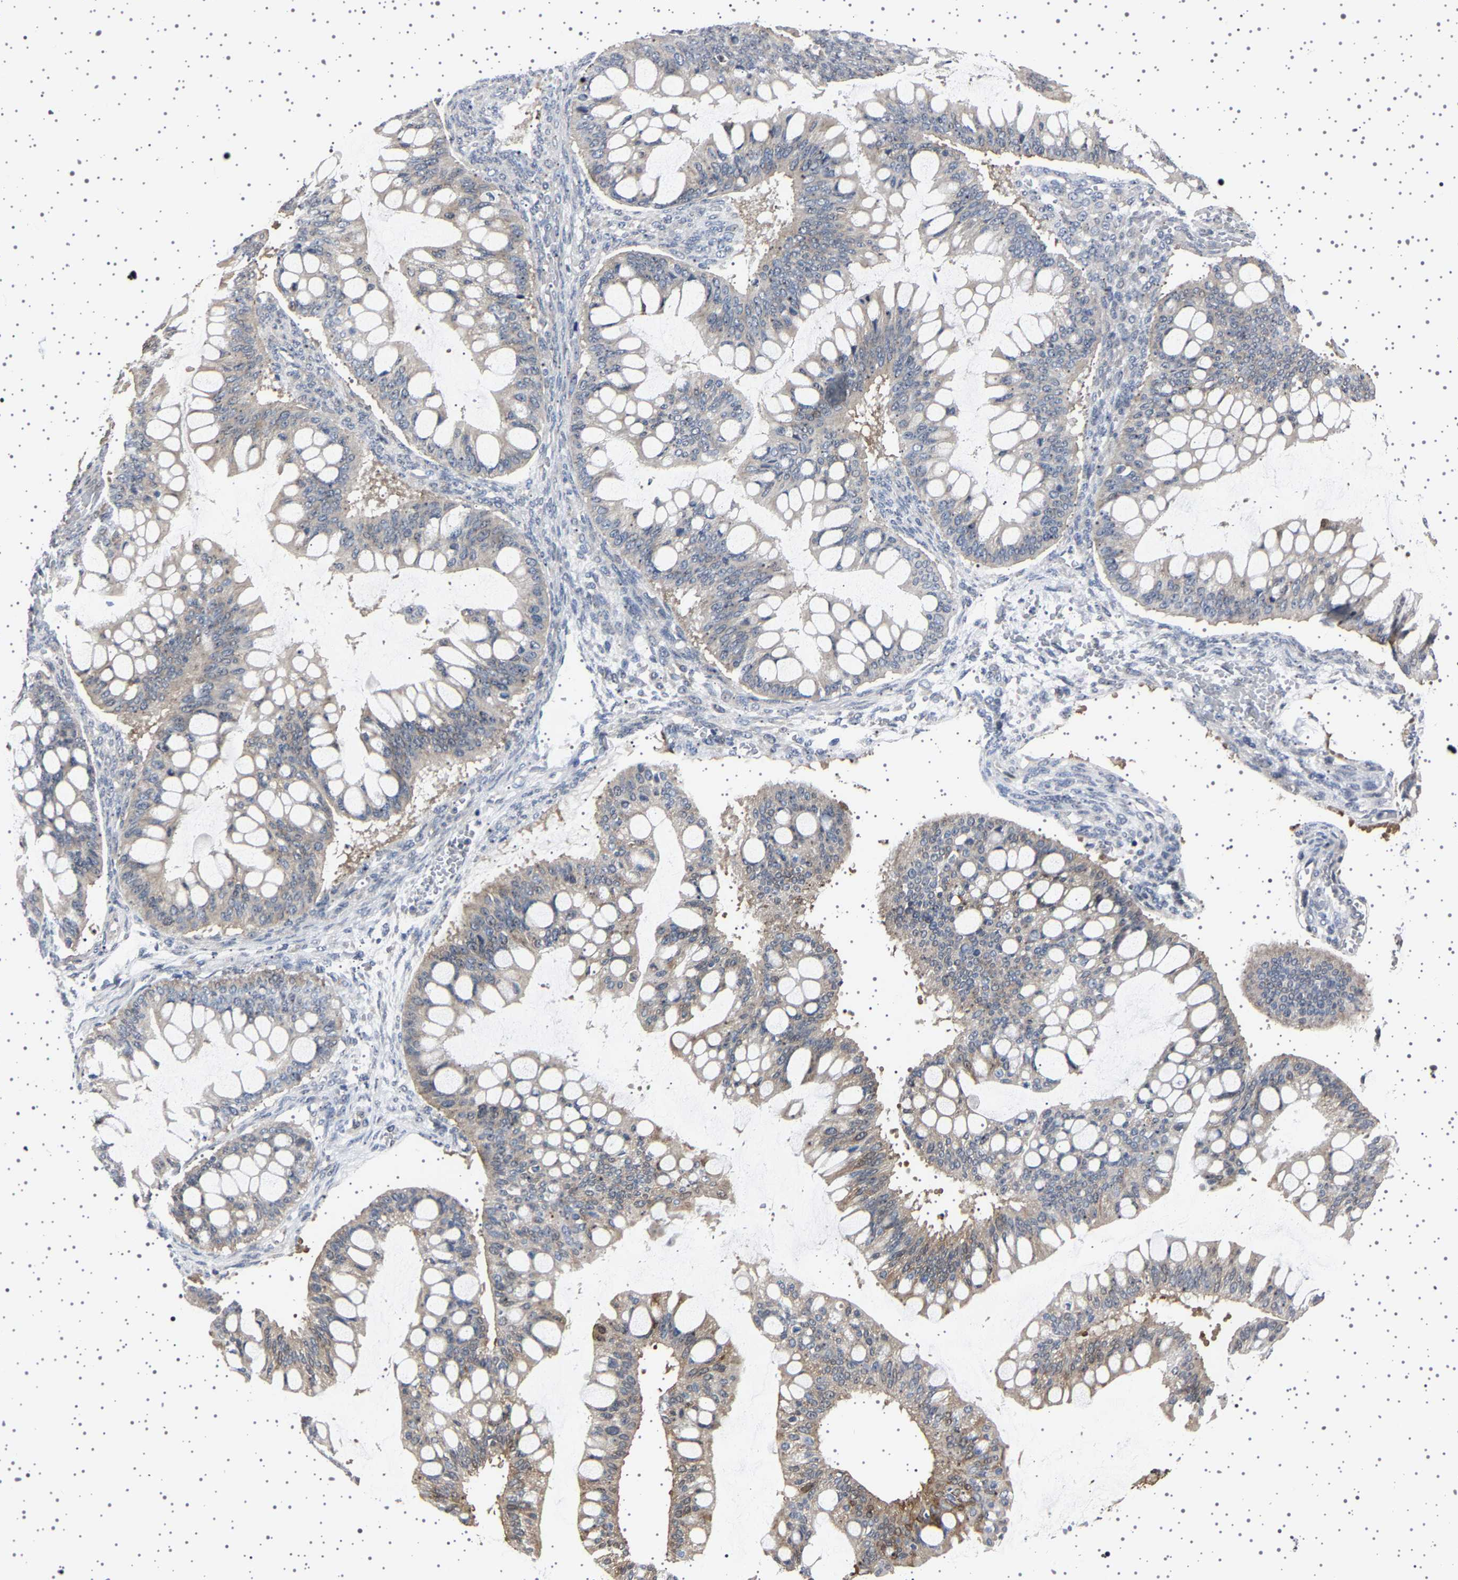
{"staining": {"intensity": "negative", "quantity": "none", "location": "none"}, "tissue": "ovarian cancer", "cell_type": "Tumor cells", "image_type": "cancer", "snomed": [{"axis": "morphology", "description": "Cystadenocarcinoma, mucinous, NOS"}, {"axis": "topography", "description": "Ovary"}], "caption": "Protein analysis of ovarian cancer exhibits no significant expression in tumor cells. The staining is performed using DAB brown chromogen with nuclei counter-stained in using hematoxylin.", "gene": "IL10RB", "patient": {"sex": "female", "age": 73}}